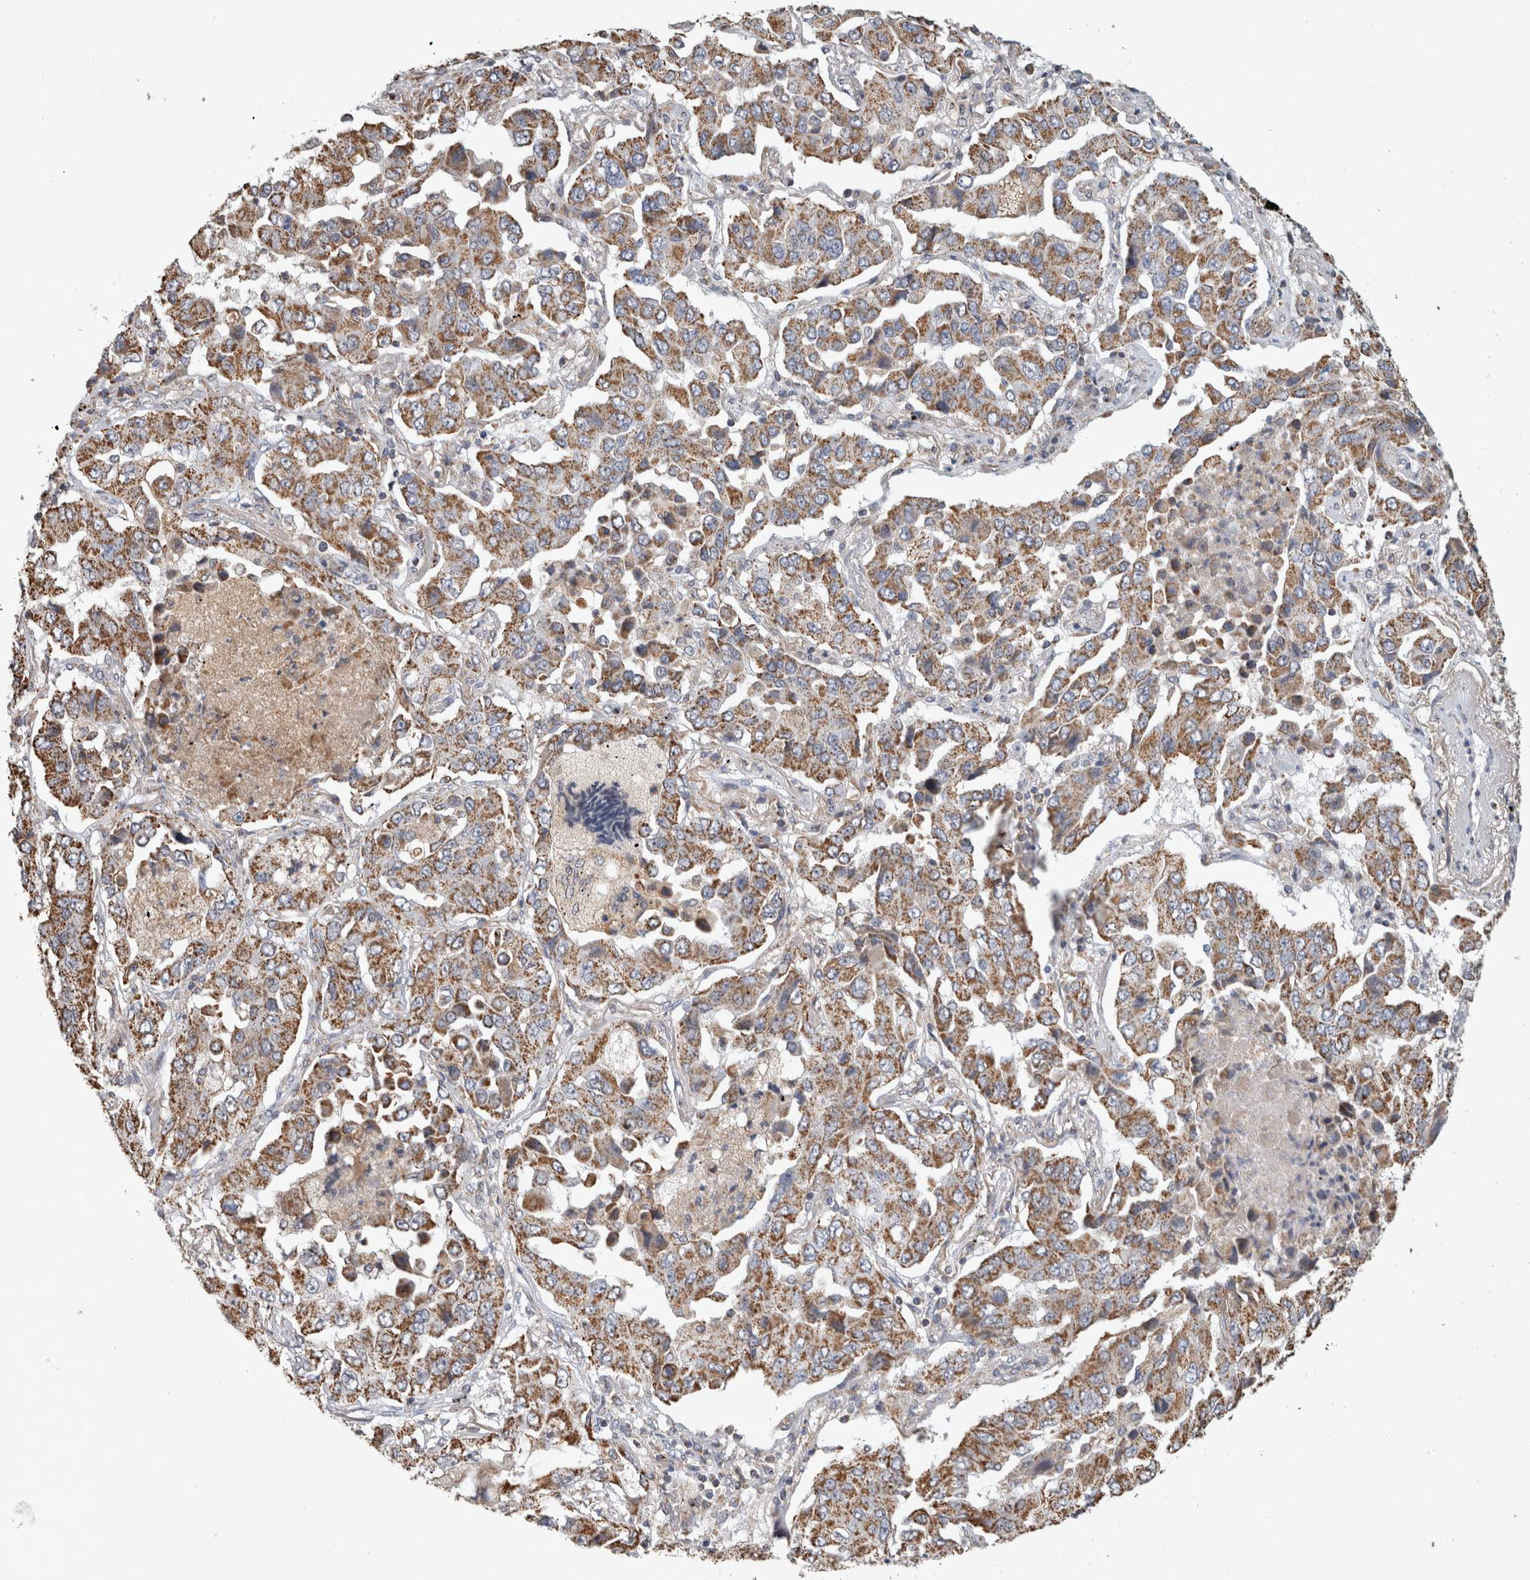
{"staining": {"intensity": "moderate", "quantity": ">75%", "location": "cytoplasmic/membranous"}, "tissue": "lung cancer", "cell_type": "Tumor cells", "image_type": "cancer", "snomed": [{"axis": "morphology", "description": "Adenocarcinoma, NOS"}, {"axis": "topography", "description": "Lung"}], "caption": "Human lung adenocarcinoma stained with a brown dye exhibits moderate cytoplasmic/membranous positive staining in approximately >75% of tumor cells.", "gene": "ST8SIA1", "patient": {"sex": "female", "age": 65}}